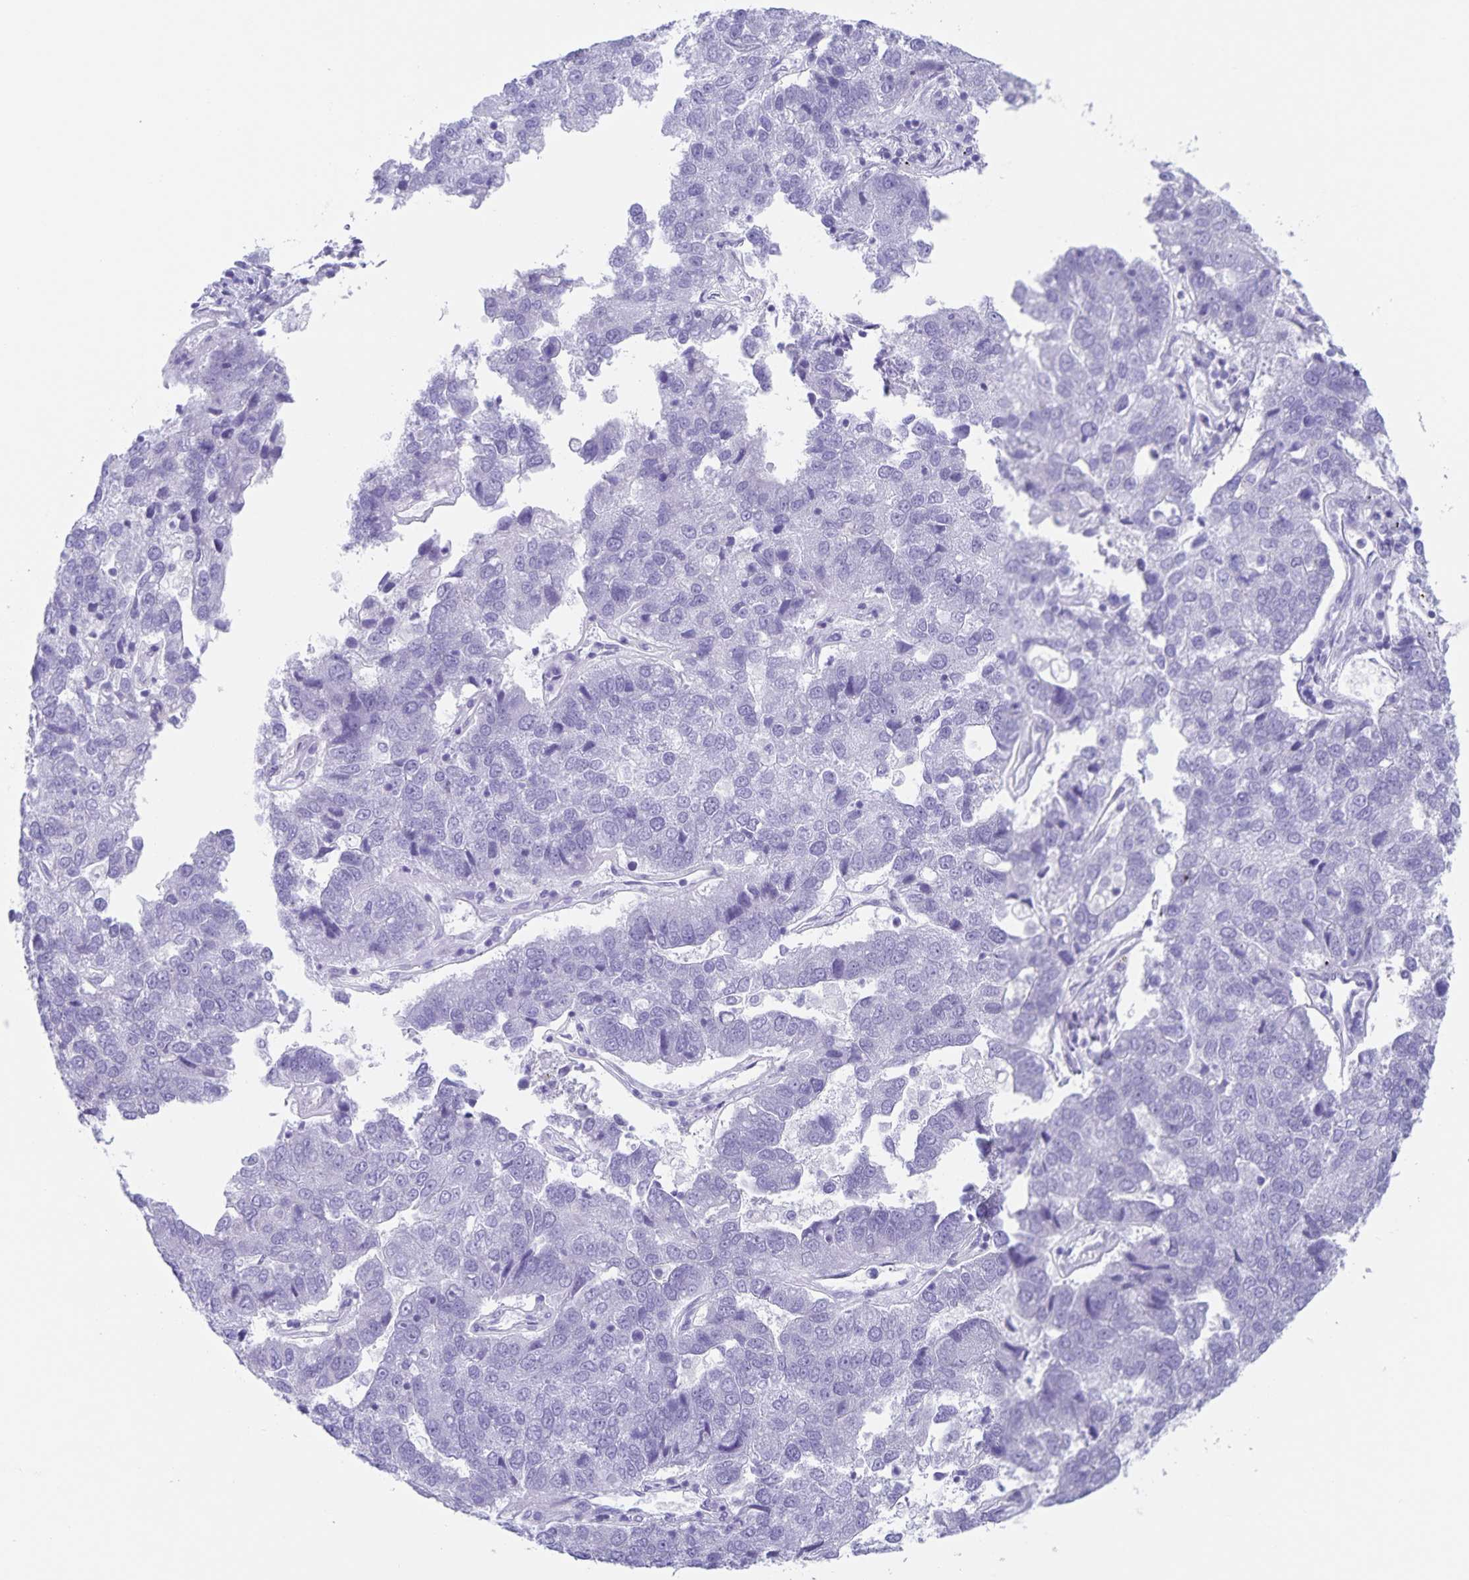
{"staining": {"intensity": "negative", "quantity": "none", "location": "none"}, "tissue": "pancreatic cancer", "cell_type": "Tumor cells", "image_type": "cancer", "snomed": [{"axis": "morphology", "description": "Adenocarcinoma, NOS"}, {"axis": "topography", "description": "Pancreas"}], "caption": "The IHC photomicrograph has no significant positivity in tumor cells of adenocarcinoma (pancreatic) tissue.", "gene": "C11orf42", "patient": {"sex": "female", "age": 61}}